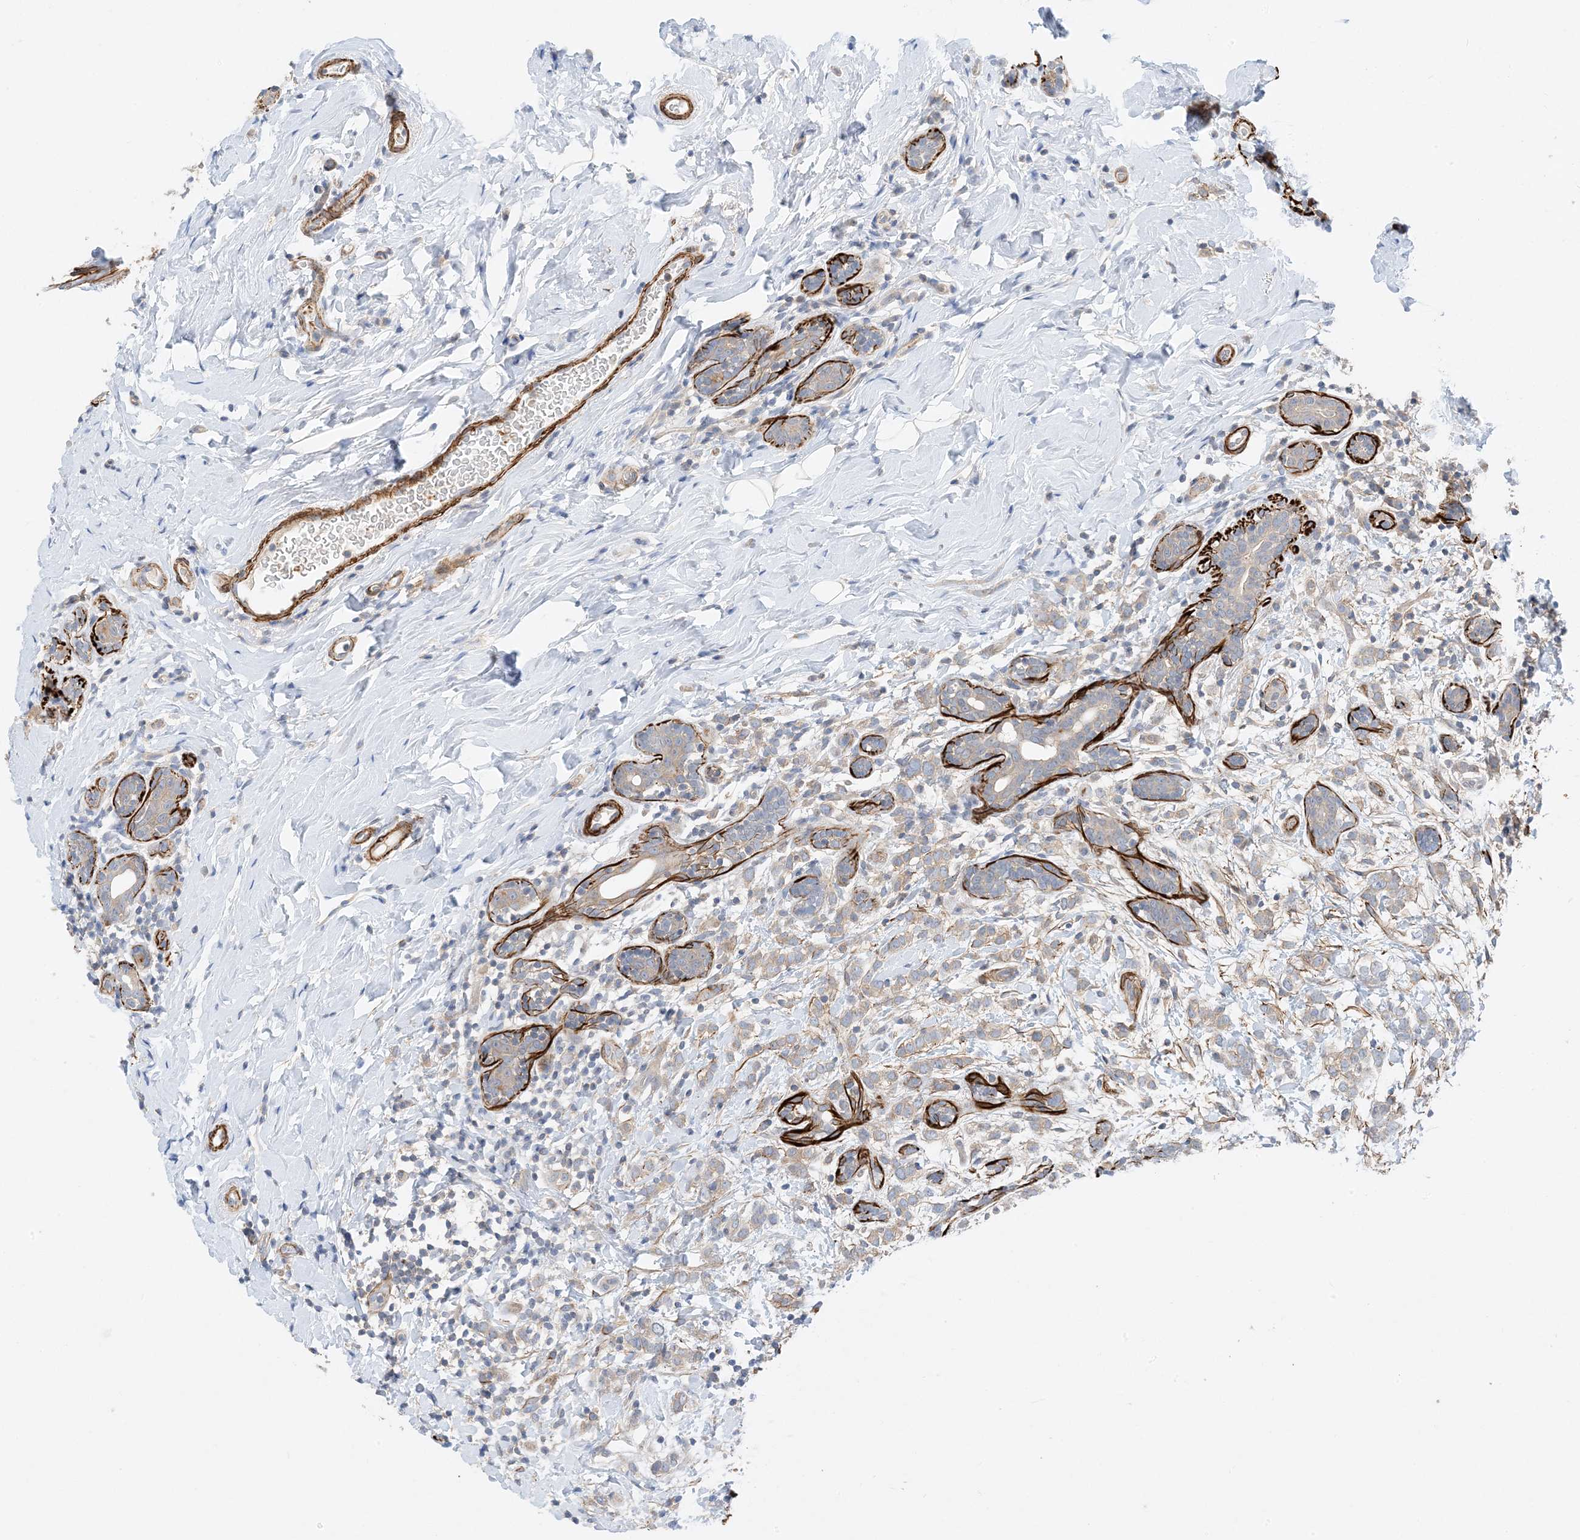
{"staining": {"intensity": "weak", "quantity": "25%-75%", "location": "cytoplasmic/membranous"}, "tissue": "breast cancer", "cell_type": "Tumor cells", "image_type": "cancer", "snomed": [{"axis": "morphology", "description": "Normal tissue, NOS"}, {"axis": "morphology", "description": "Lobular carcinoma"}, {"axis": "topography", "description": "Breast"}], "caption": "A high-resolution histopathology image shows immunohistochemistry staining of breast cancer, which shows weak cytoplasmic/membranous expression in approximately 25%-75% of tumor cells.", "gene": "KIFBP", "patient": {"sex": "female", "age": 47}}